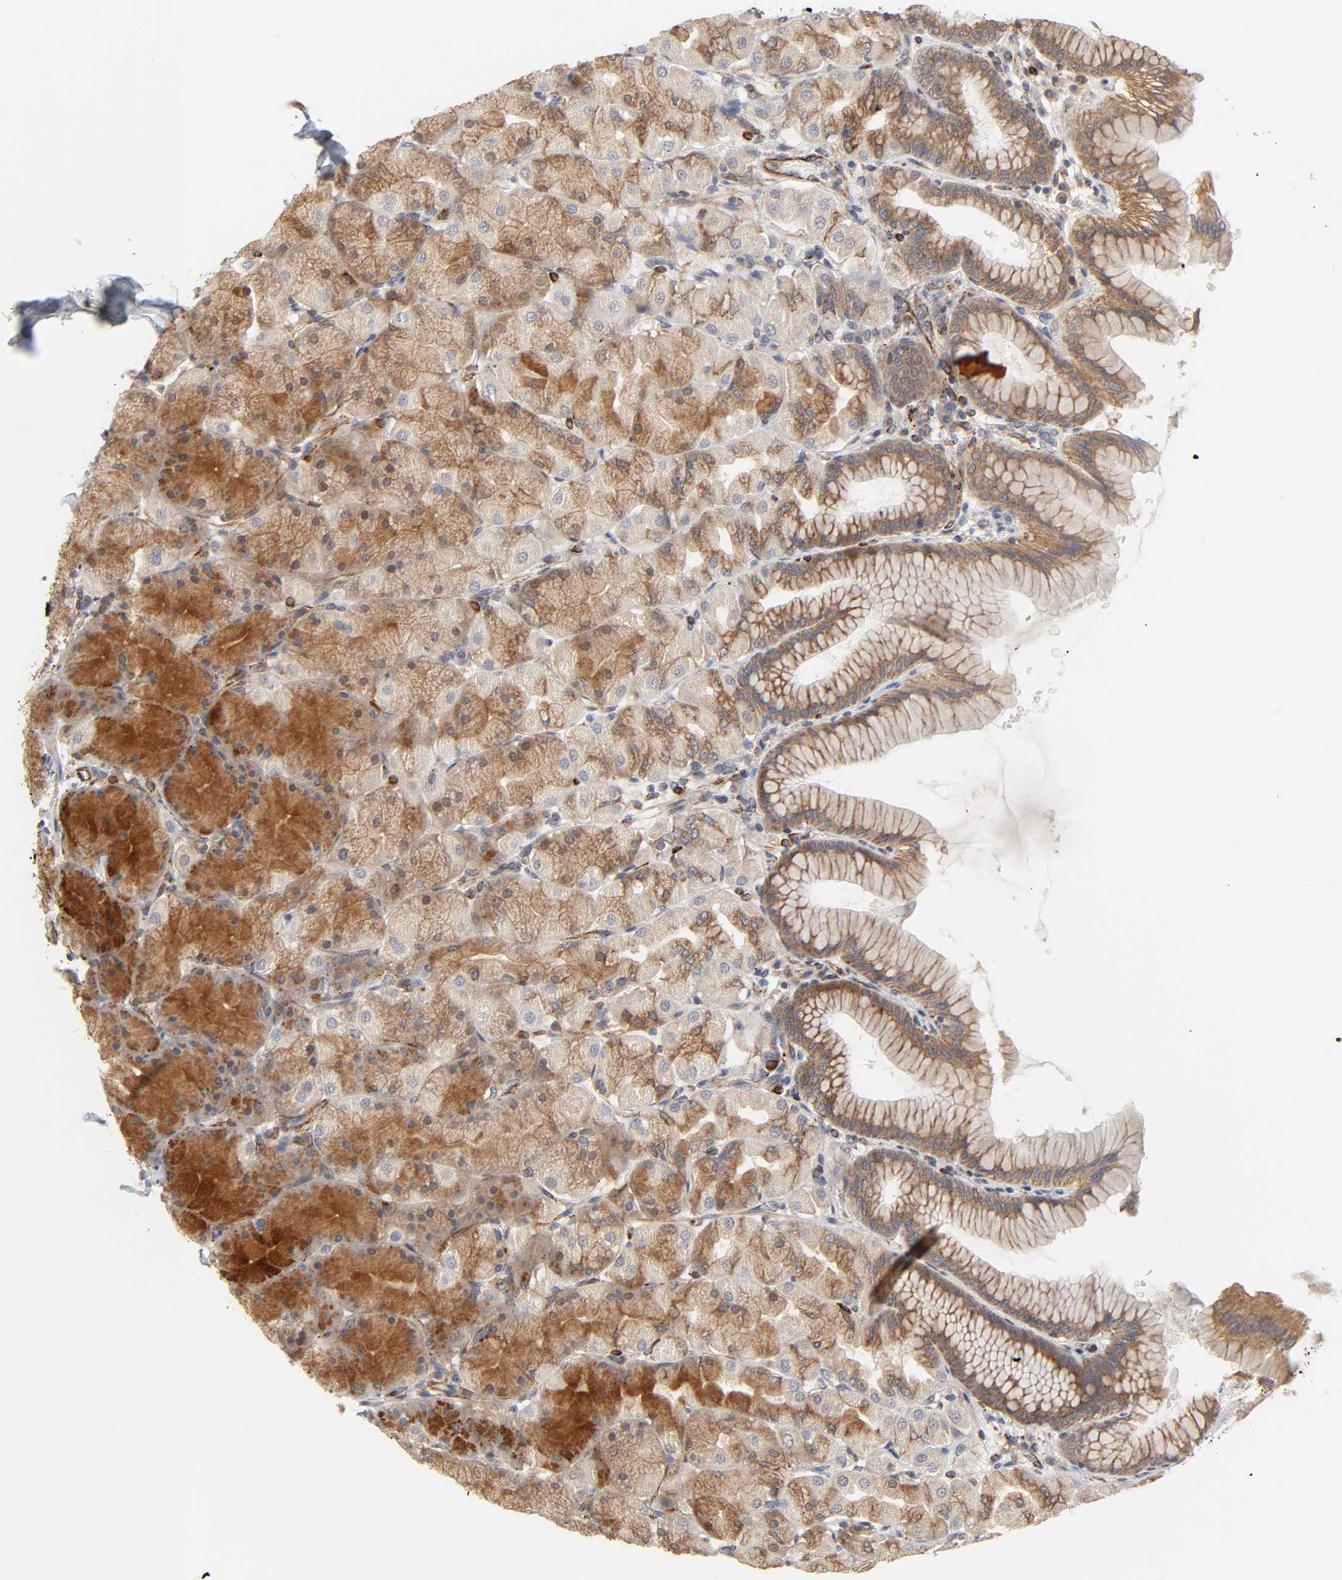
{"staining": {"intensity": "moderate", "quantity": ">75%", "location": "cytoplasmic/membranous"}, "tissue": "stomach", "cell_type": "Glandular cells", "image_type": "normal", "snomed": [{"axis": "morphology", "description": "Normal tissue, NOS"}, {"axis": "topography", "description": "Stomach, upper"}], "caption": "Immunohistochemistry of unremarkable human stomach exhibits medium levels of moderate cytoplasmic/membranous positivity in approximately >75% of glandular cells. (Brightfield microscopy of DAB IHC at high magnification).", "gene": "REEP5", "patient": {"sex": "female", "age": 56}}